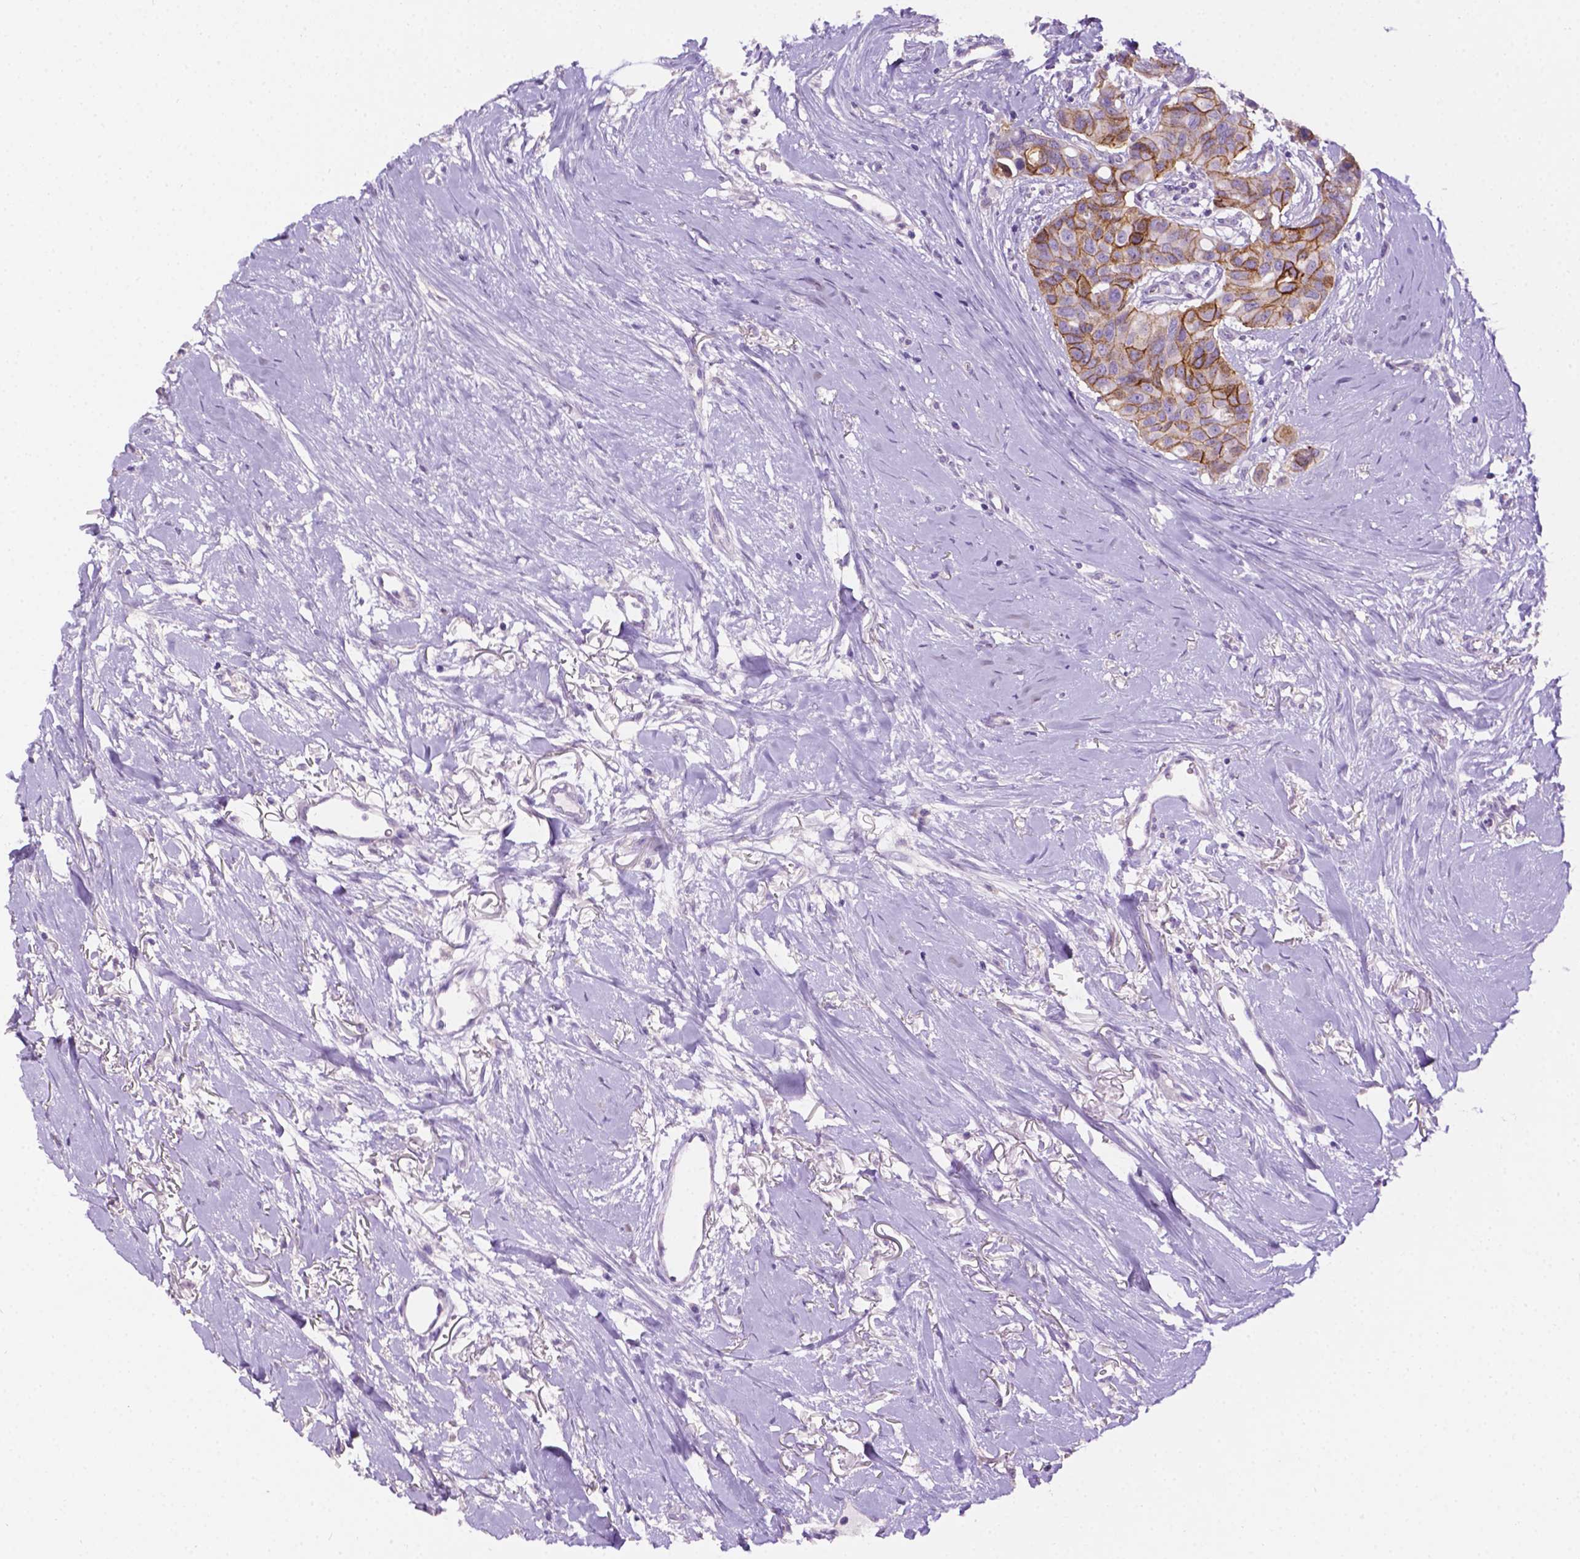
{"staining": {"intensity": "moderate", "quantity": "25%-75%", "location": "cytoplasmic/membranous"}, "tissue": "breast cancer", "cell_type": "Tumor cells", "image_type": "cancer", "snomed": [{"axis": "morphology", "description": "Duct carcinoma"}, {"axis": "topography", "description": "Breast"}], "caption": "Immunohistochemistry (IHC) staining of breast cancer, which exhibits medium levels of moderate cytoplasmic/membranous staining in about 25%-75% of tumor cells indicating moderate cytoplasmic/membranous protein staining. The staining was performed using DAB (brown) for protein detection and nuclei were counterstained in hematoxylin (blue).", "gene": "TACSTD2", "patient": {"sex": "female", "age": 54}}